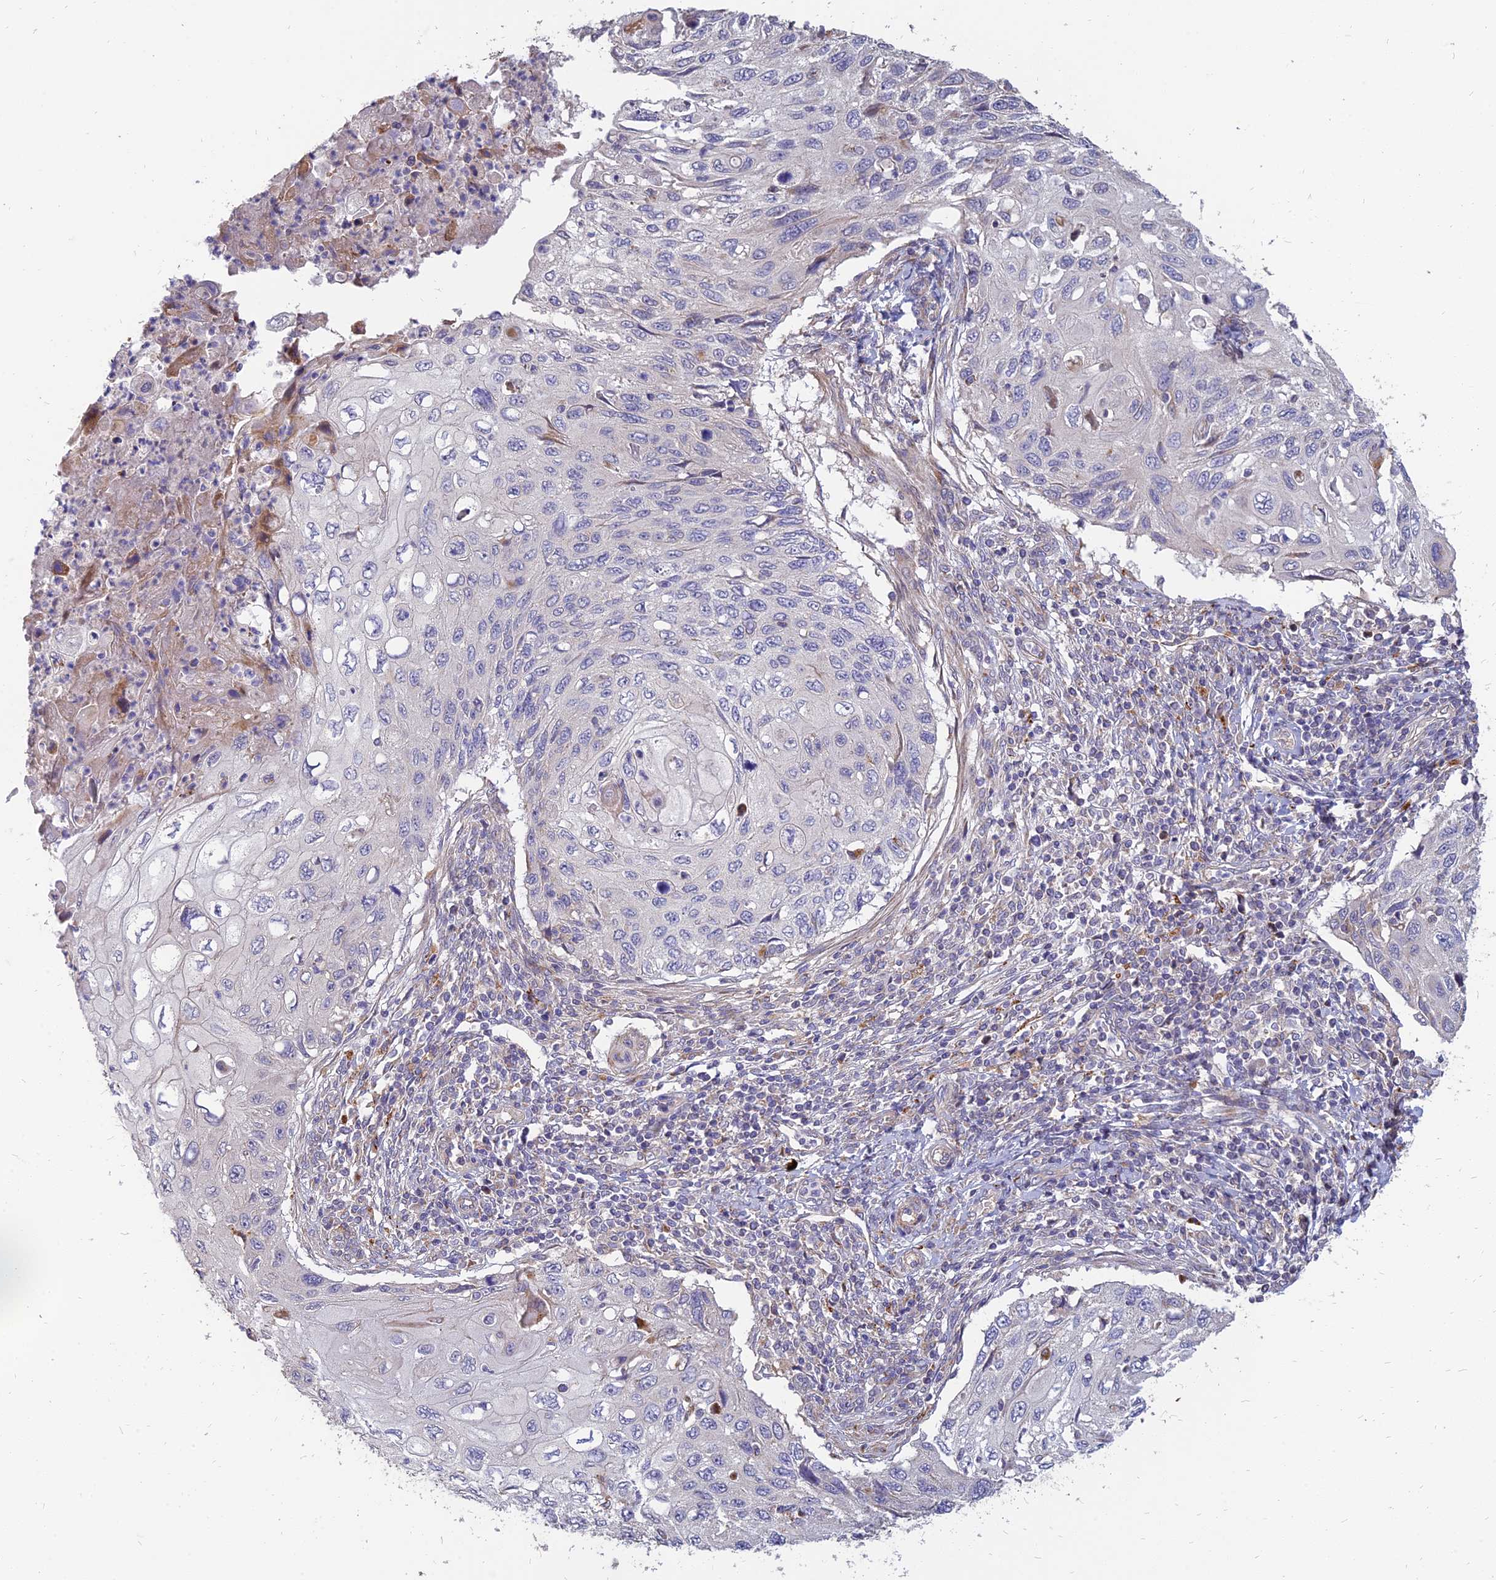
{"staining": {"intensity": "negative", "quantity": "none", "location": "none"}, "tissue": "cervical cancer", "cell_type": "Tumor cells", "image_type": "cancer", "snomed": [{"axis": "morphology", "description": "Squamous cell carcinoma, NOS"}, {"axis": "topography", "description": "Cervix"}], "caption": "An IHC histopathology image of cervical cancer is shown. There is no staining in tumor cells of cervical cancer. The staining was performed using DAB (3,3'-diaminobenzidine) to visualize the protein expression in brown, while the nuclei were stained in blue with hematoxylin (Magnification: 20x).", "gene": "ST3GAL6", "patient": {"sex": "female", "age": 70}}